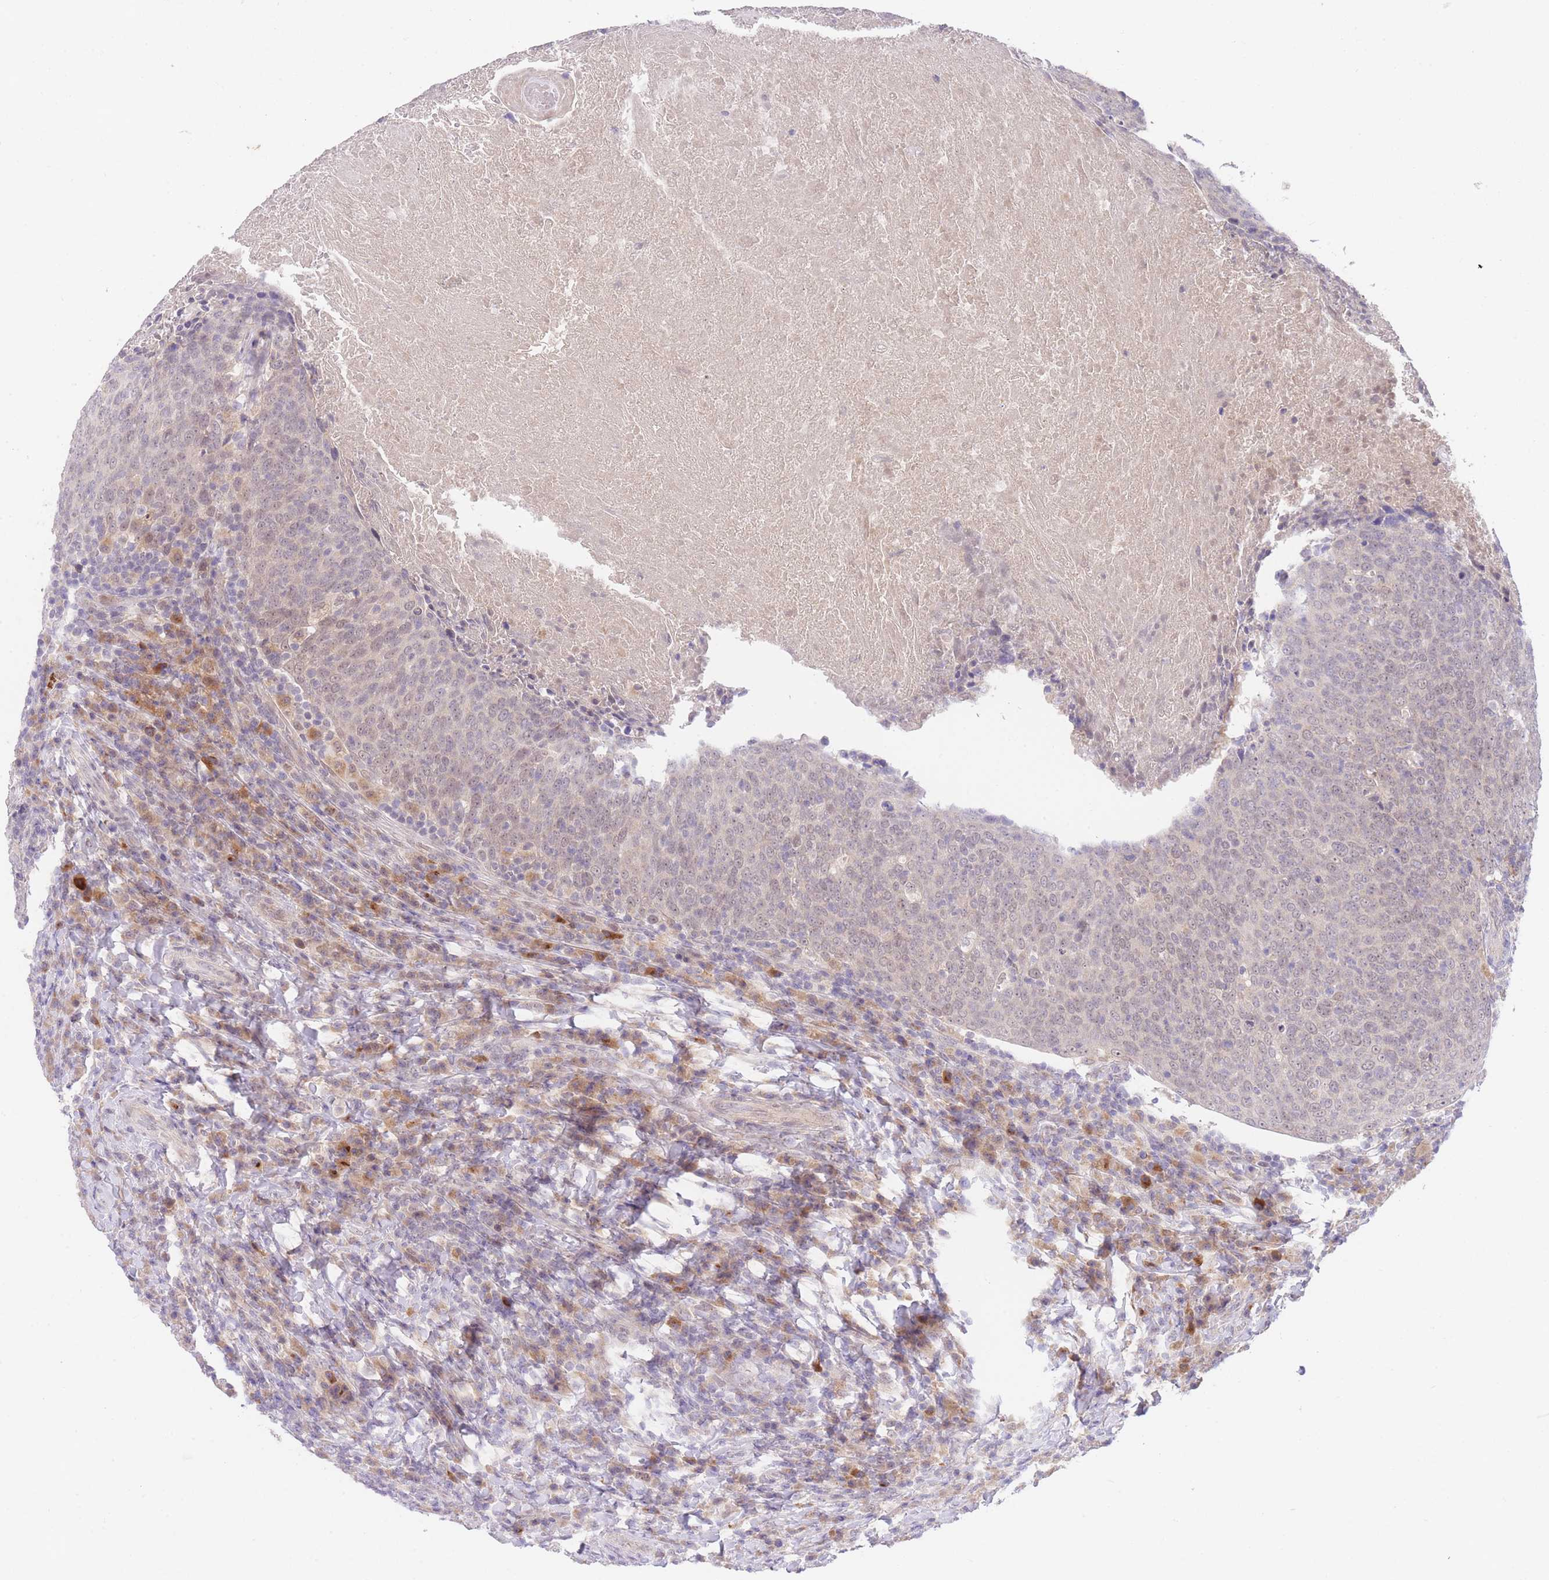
{"staining": {"intensity": "weak", "quantity": "<25%", "location": "nuclear"}, "tissue": "head and neck cancer", "cell_type": "Tumor cells", "image_type": "cancer", "snomed": [{"axis": "morphology", "description": "Squamous cell carcinoma, NOS"}, {"axis": "morphology", "description": "Squamous cell carcinoma, metastatic, NOS"}, {"axis": "topography", "description": "Lymph node"}, {"axis": "topography", "description": "Head-Neck"}], "caption": "DAB (3,3'-diaminobenzidine) immunohistochemical staining of head and neck squamous cell carcinoma demonstrates no significant expression in tumor cells.", "gene": "SLC25A33", "patient": {"sex": "male", "age": 62}}